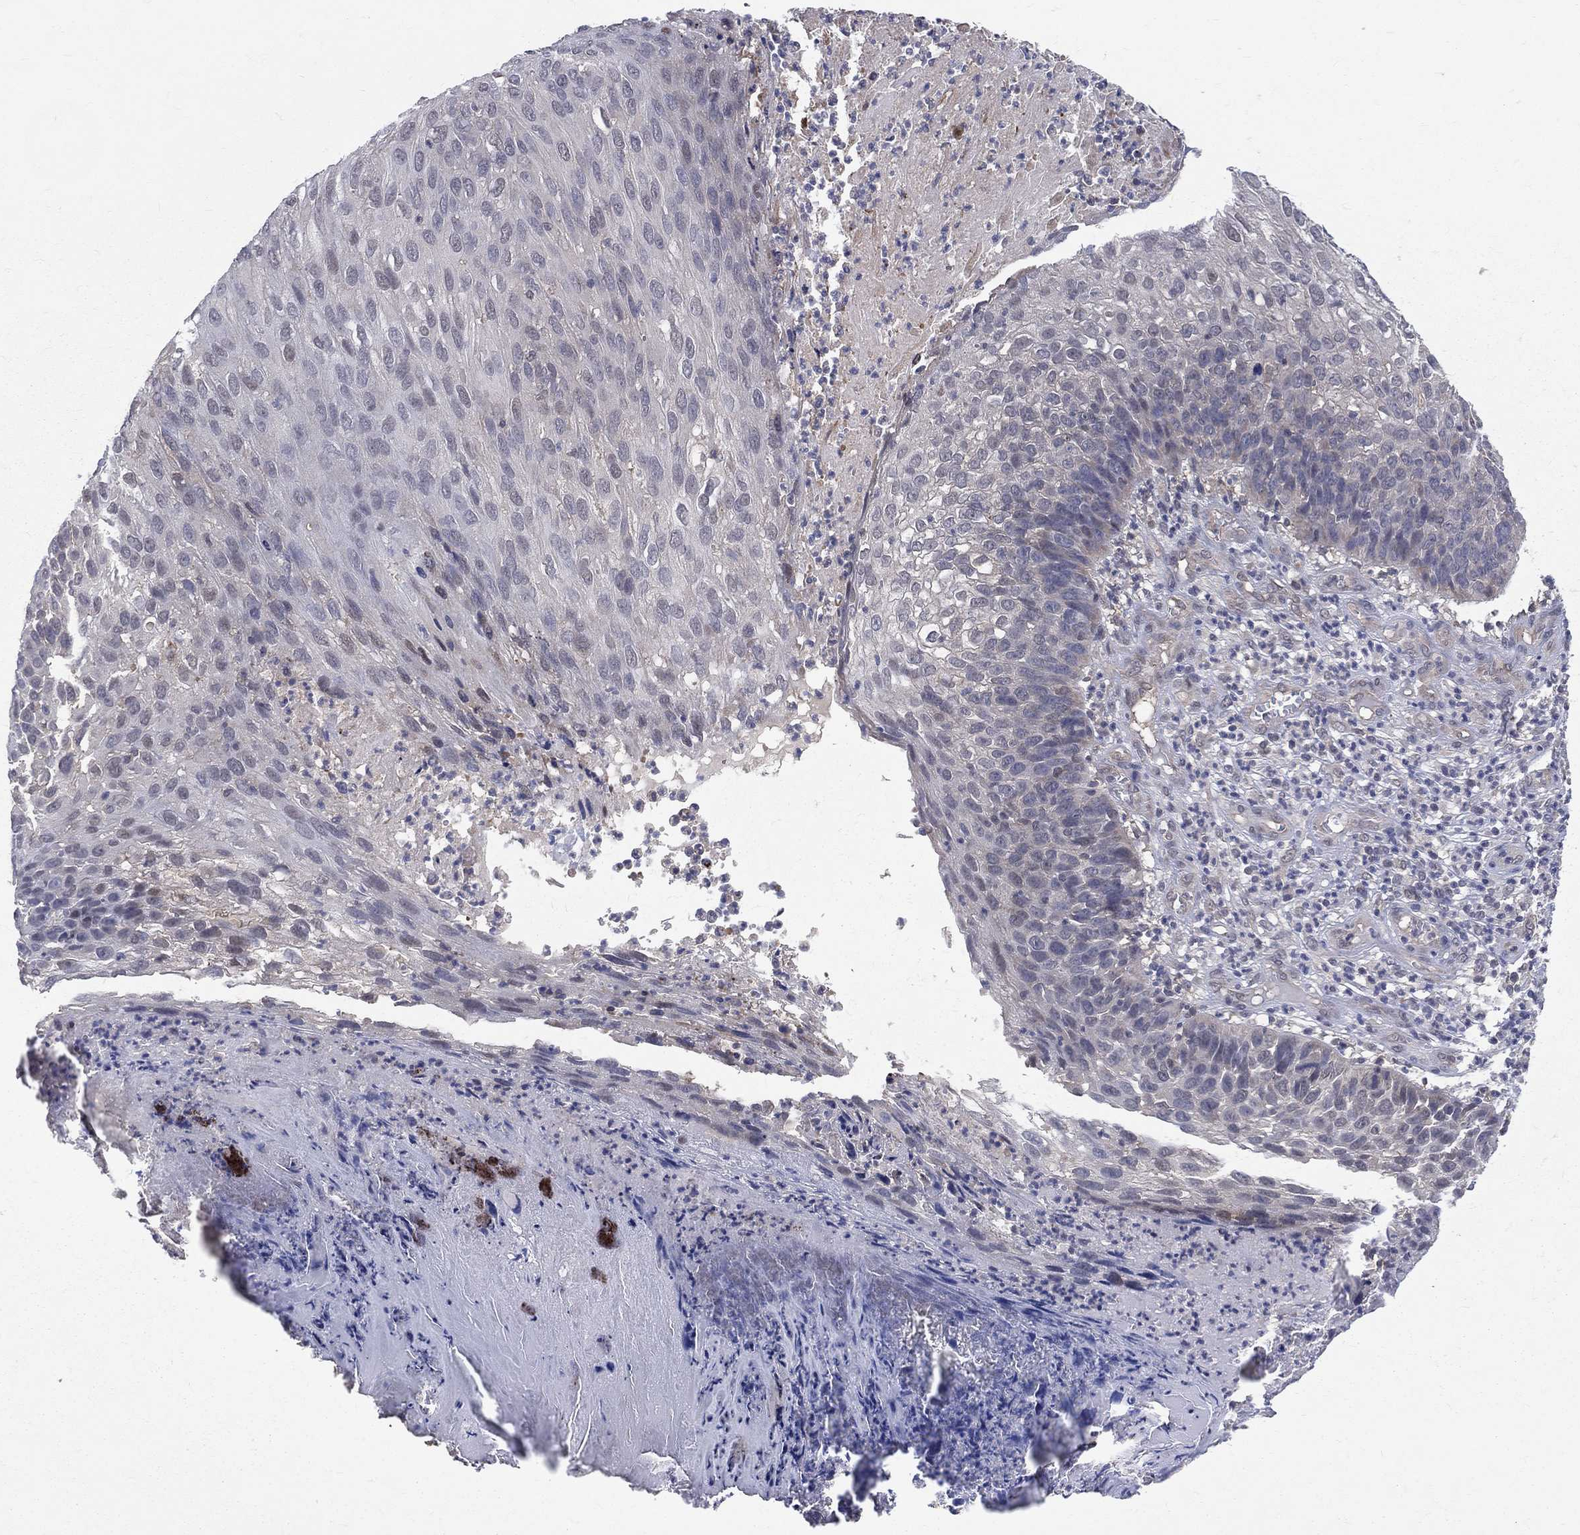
{"staining": {"intensity": "negative", "quantity": "none", "location": "none"}, "tissue": "skin cancer", "cell_type": "Tumor cells", "image_type": "cancer", "snomed": [{"axis": "morphology", "description": "Squamous cell carcinoma, NOS"}, {"axis": "topography", "description": "Skin"}], "caption": "Histopathology image shows no significant protein expression in tumor cells of skin squamous cell carcinoma. (Brightfield microscopy of DAB immunohistochemistry at high magnification).", "gene": "DLG4", "patient": {"sex": "male", "age": 92}}